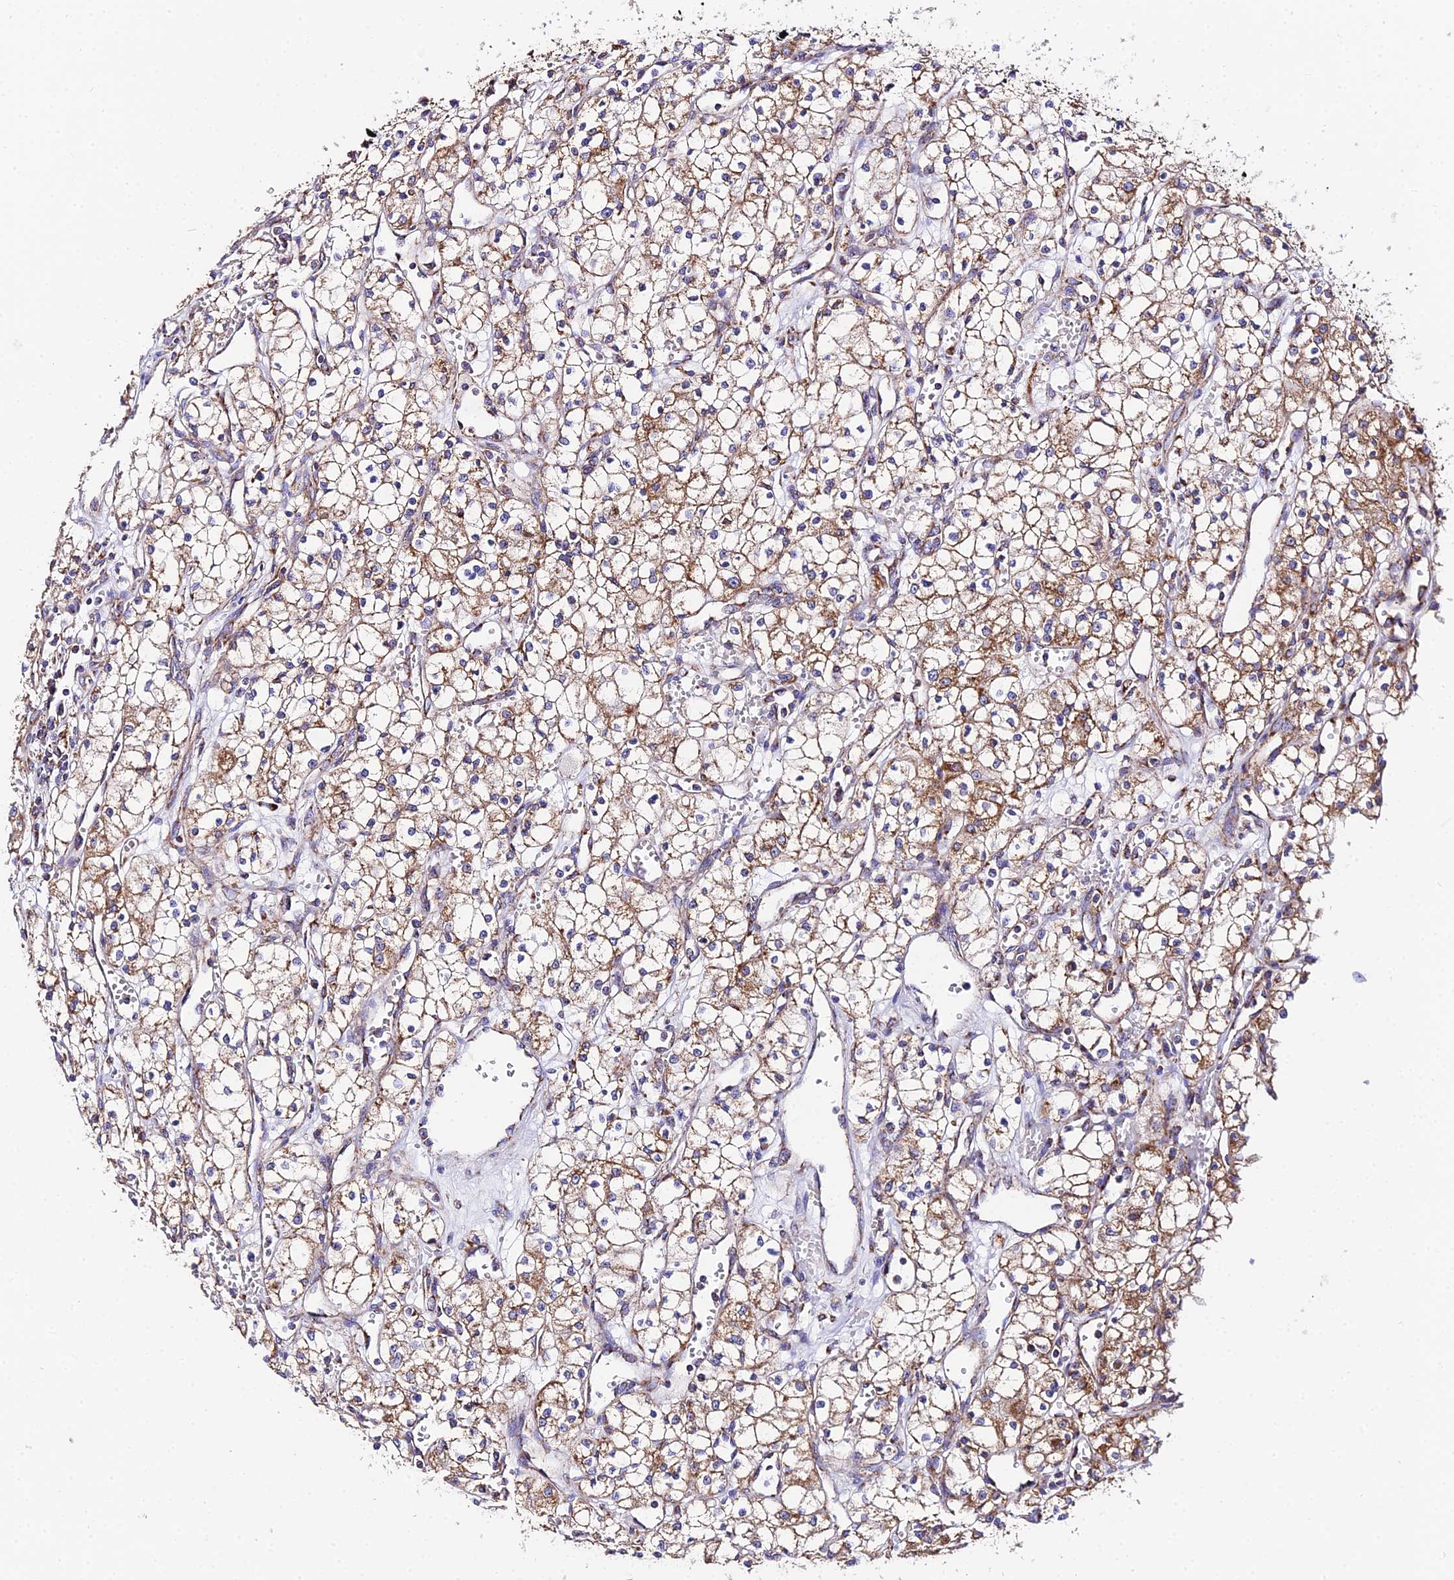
{"staining": {"intensity": "moderate", "quantity": ">75%", "location": "cytoplasmic/membranous"}, "tissue": "renal cancer", "cell_type": "Tumor cells", "image_type": "cancer", "snomed": [{"axis": "morphology", "description": "Adenocarcinoma, NOS"}, {"axis": "topography", "description": "Kidney"}], "caption": "A histopathology image showing moderate cytoplasmic/membranous positivity in approximately >75% of tumor cells in adenocarcinoma (renal), as visualized by brown immunohistochemical staining.", "gene": "OCIAD1", "patient": {"sex": "male", "age": 59}}